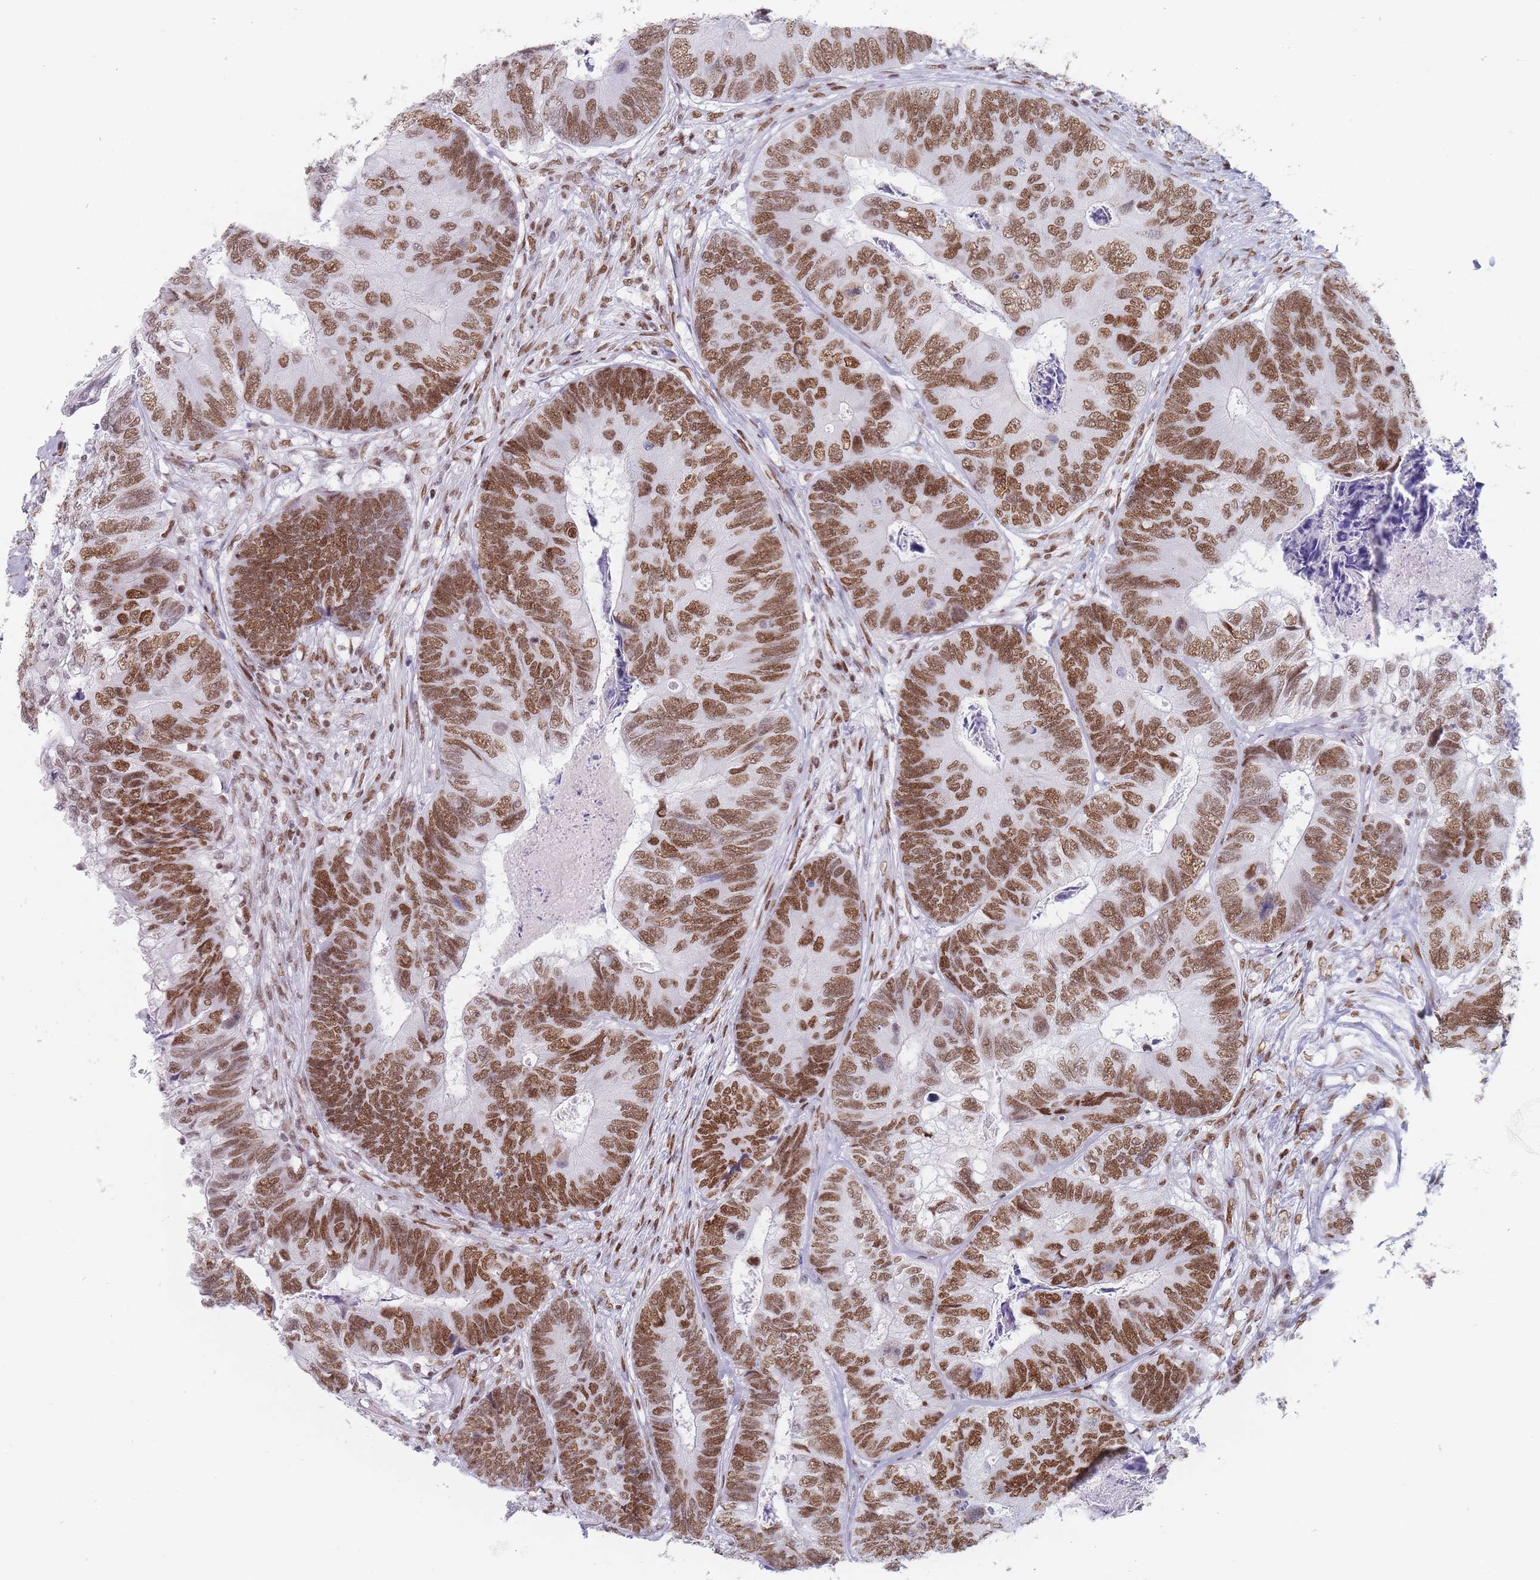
{"staining": {"intensity": "moderate", "quantity": ">75%", "location": "nuclear"}, "tissue": "colorectal cancer", "cell_type": "Tumor cells", "image_type": "cancer", "snomed": [{"axis": "morphology", "description": "Adenocarcinoma, NOS"}, {"axis": "topography", "description": "Colon"}], "caption": "Human colorectal adenocarcinoma stained for a protein (brown) demonstrates moderate nuclear positive positivity in about >75% of tumor cells.", "gene": "SAFB2", "patient": {"sex": "female", "age": 67}}